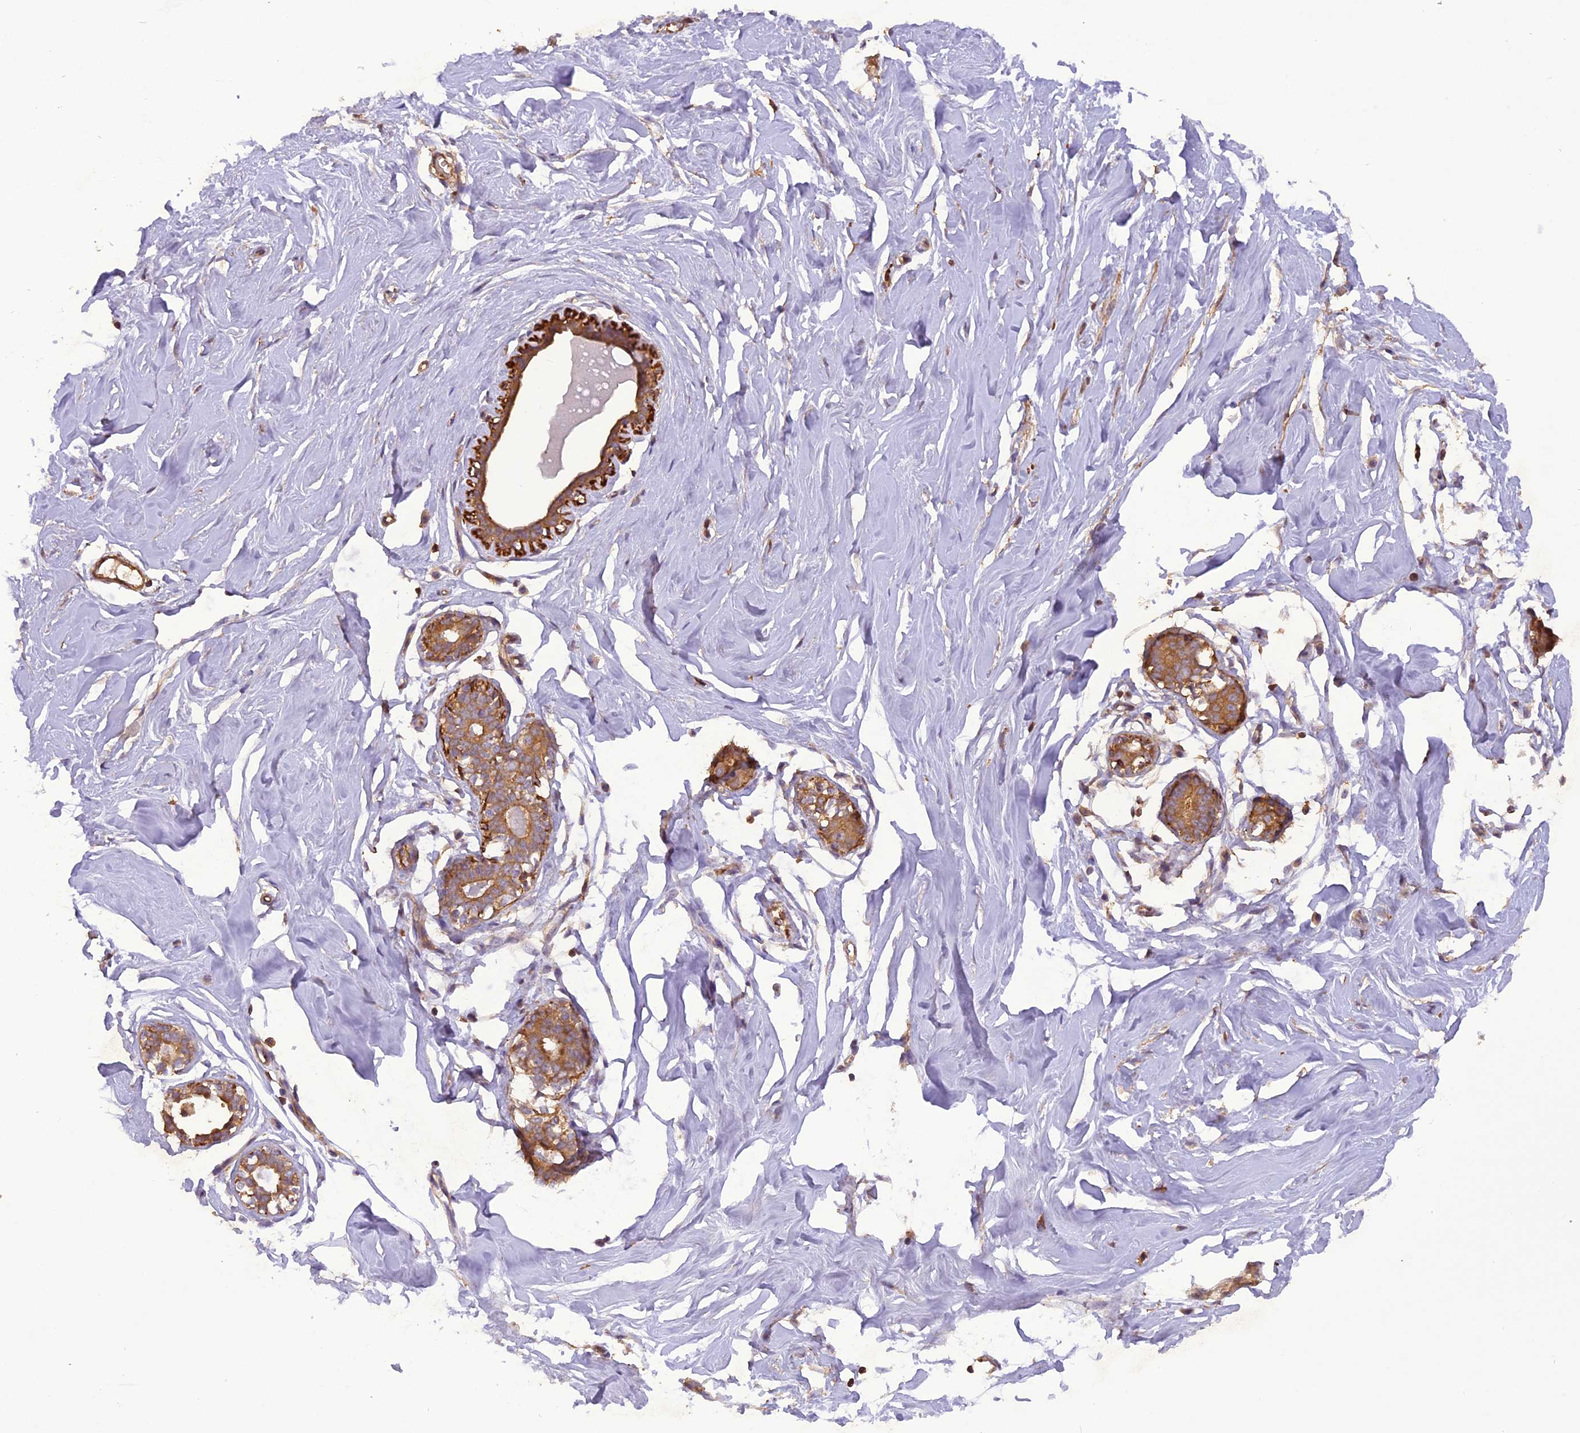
{"staining": {"intensity": "negative", "quantity": "none", "location": "none"}, "tissue": "breast", "cell_type": "Adipocytes", "image_type": "normal", "snomed": [{"axis": "morphology", "description": "Normal tissue, NOS"}, {"axis": "morphology", "description": "Adenoma, NOS"}, {"axis": "topography", "description": "Breast"}], "caption": "This is an immunohistochemistry (IHC) micrograph of normal human breast. There is no positivity in adipocytes.", "gene": "STOML1", "patient": {"sex": "female", "age": 23}}